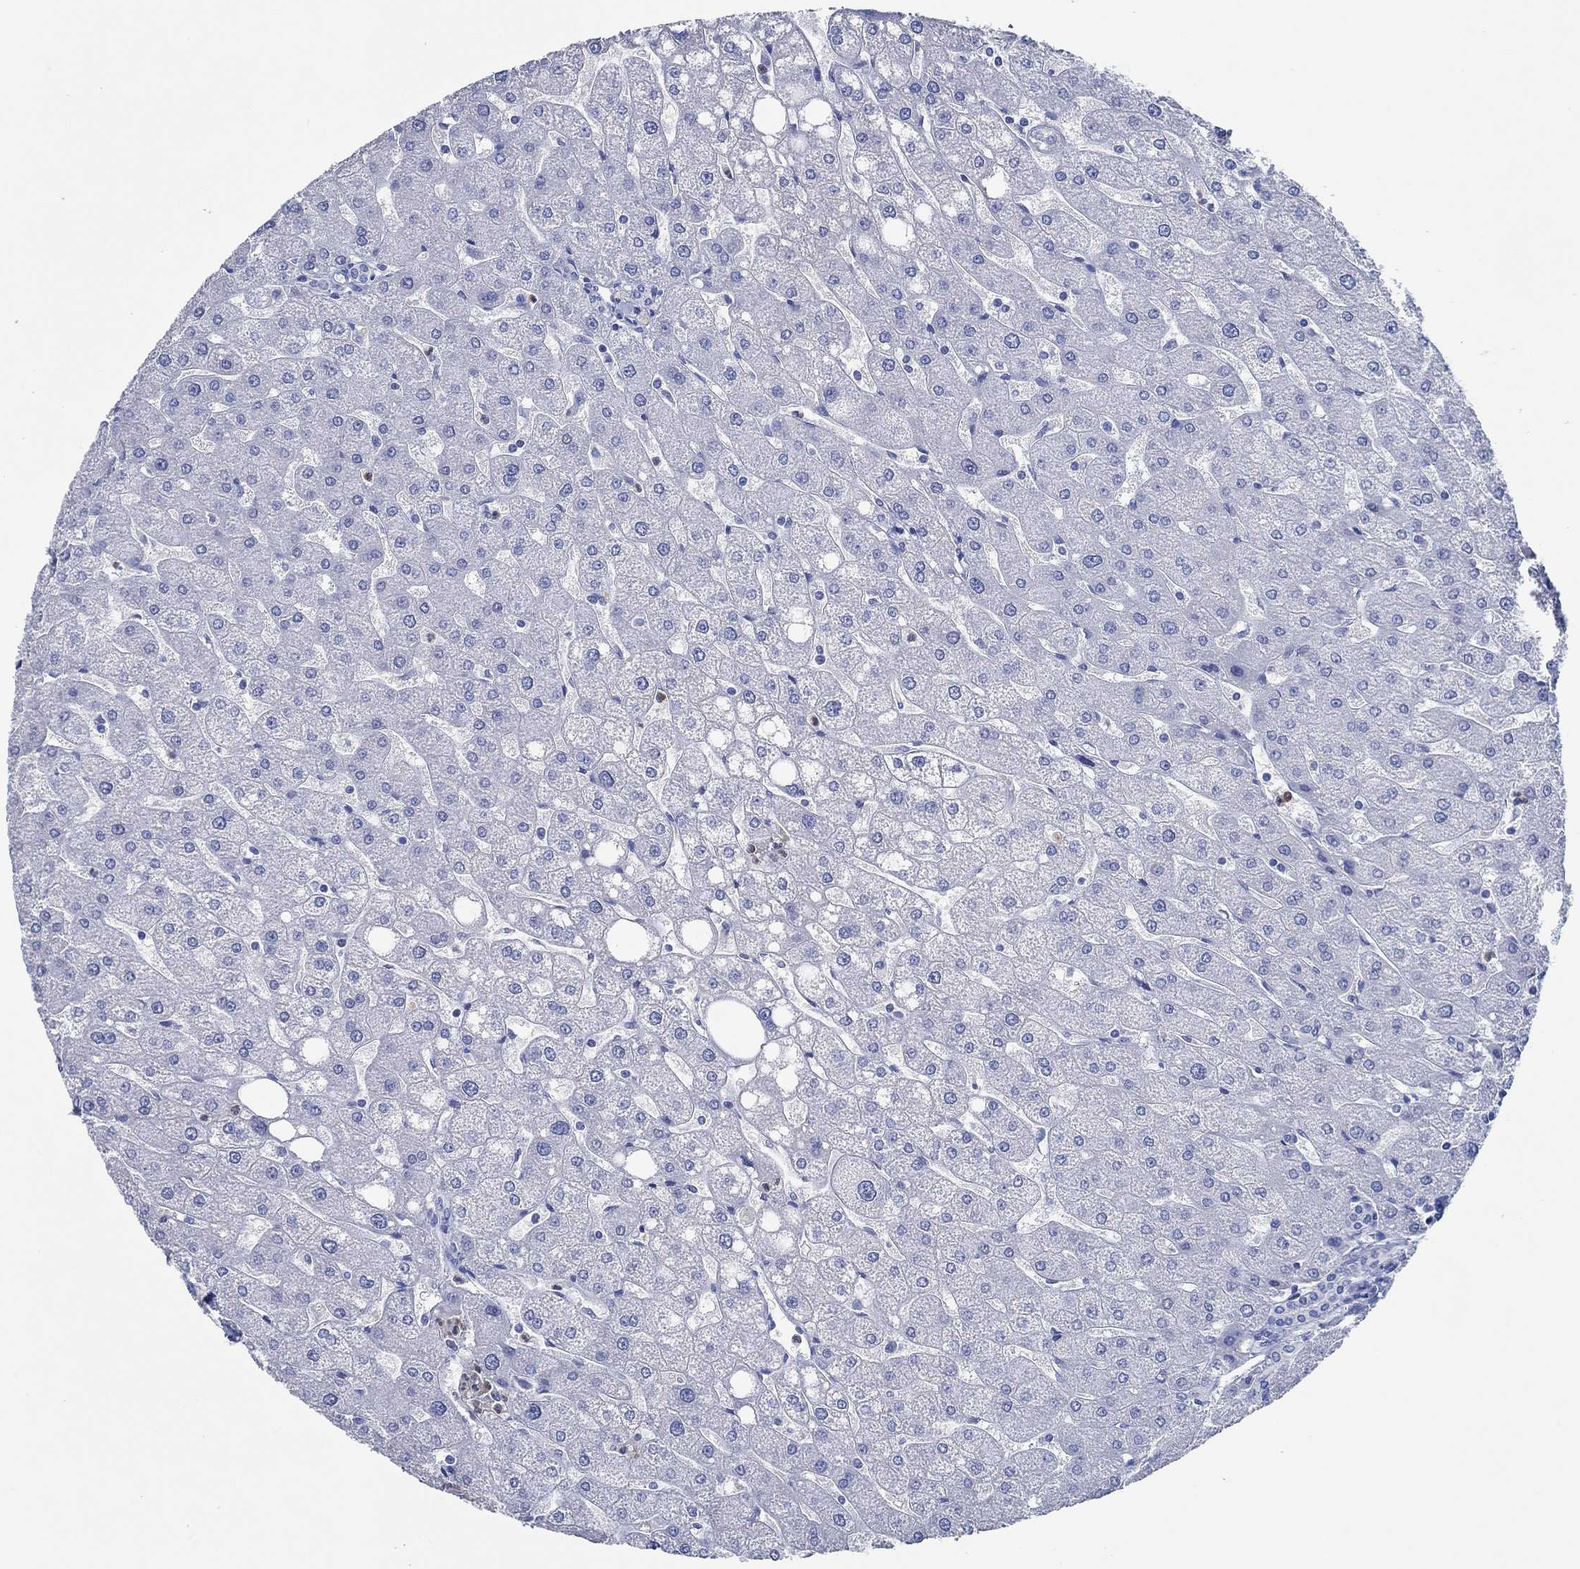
{"staining": {"intensity": "negative", "quantity": "none", "location": "none"}, "tissue": "liver", "cell_type": "Cholangiocytes", "image_type": "normal", "snomed": [{"axis": "morphology", "description": "Normal tissue, NOS"}, {"axis": "topography", "description": "Liver"}], "caption": "The image displays no staining of cholangiocytes in benign liver. Nuclei are stained in blue.", "gene": "ZNF671", "patient": {"sex": "male", "age": 67}}